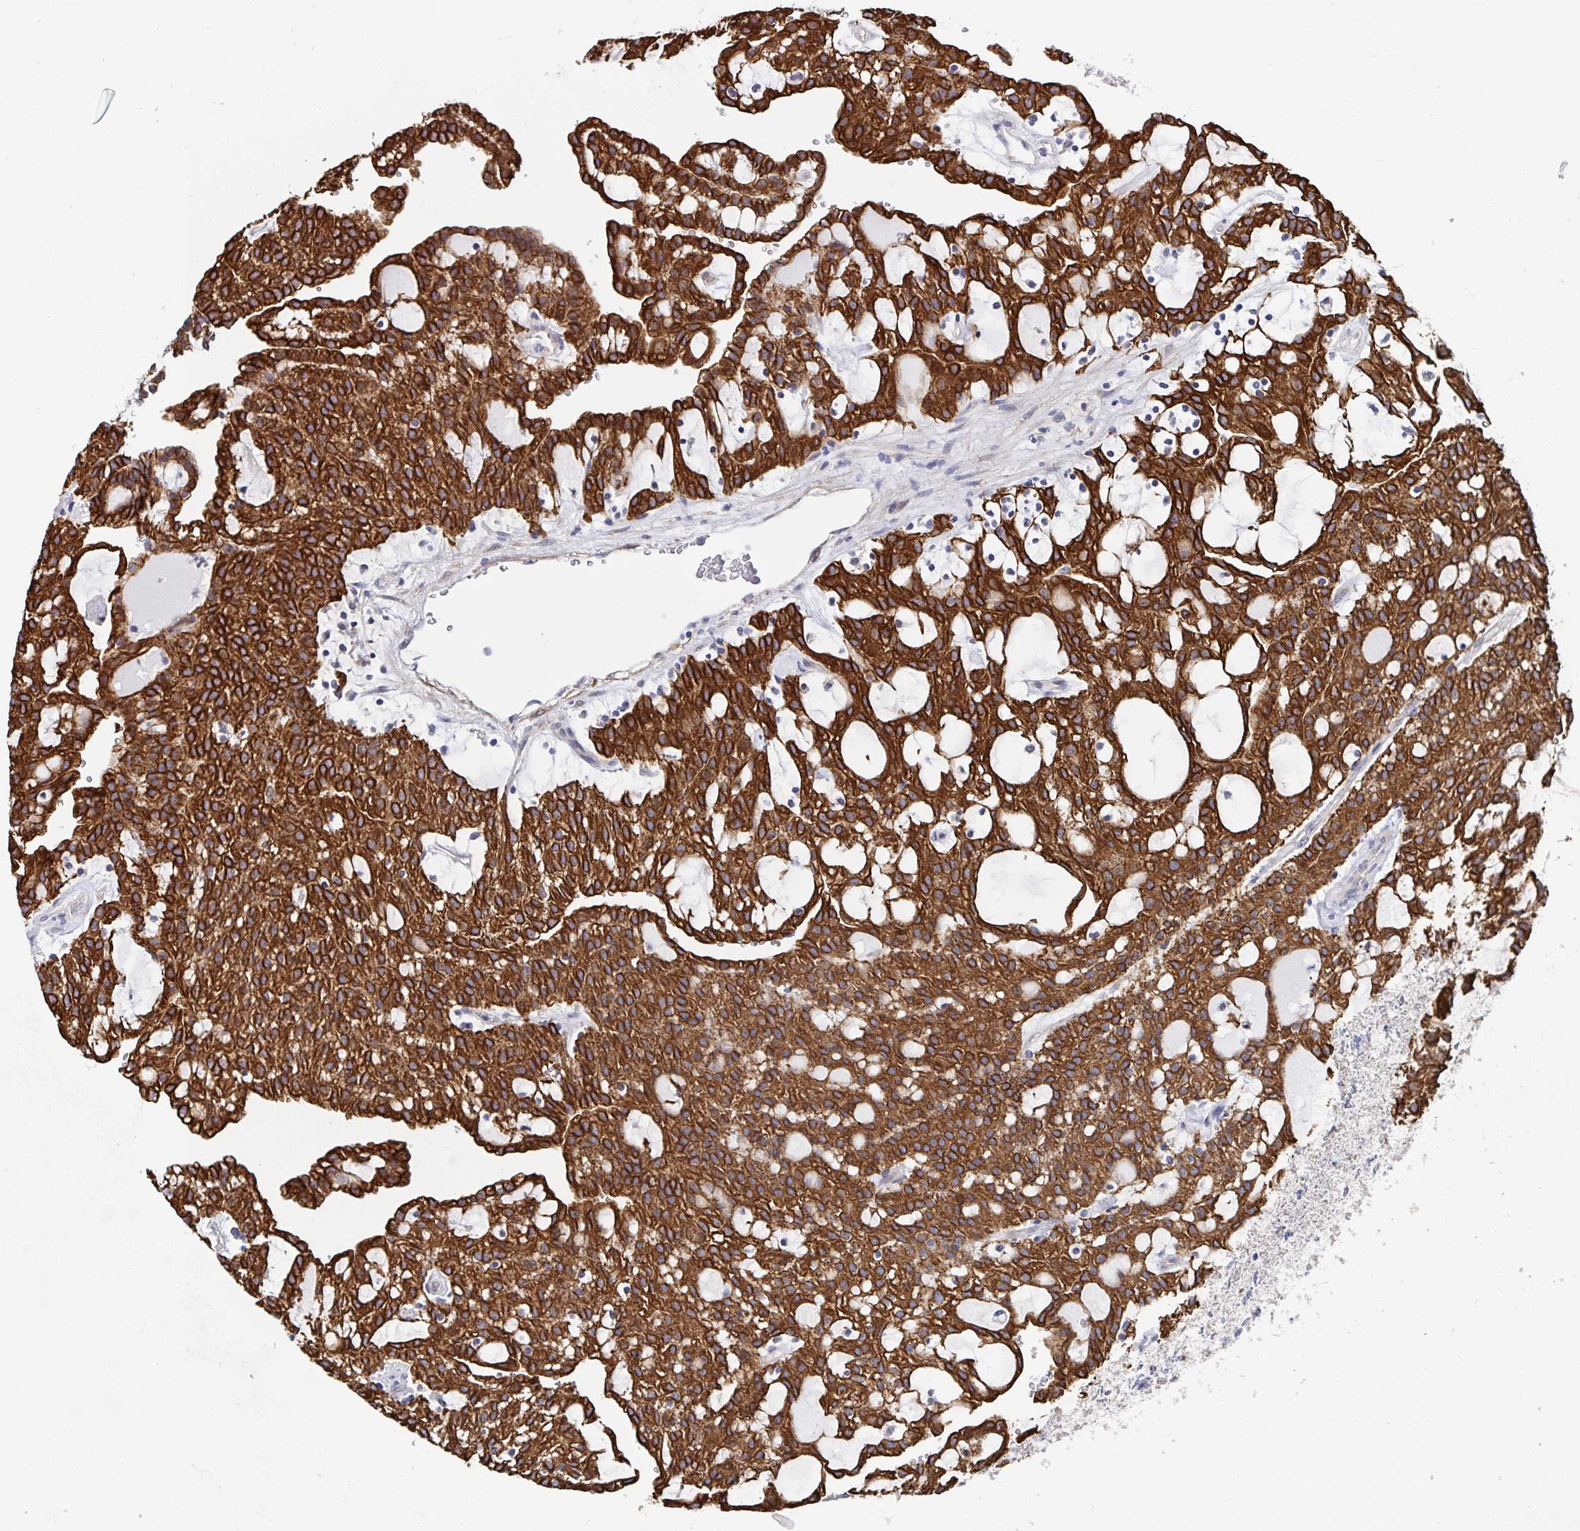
{"staining": {"intensity": "strong", "quantity": ">75%", "location": "cytoplasmic/membranous"}, "tissue": "renal cancer", "cell_type": "Tumor cells", "image_type": "cancer", "snomed": [{"axis": "morphology", "description": "Adenocarcinoma, NOS"}, {"axis": "topography", "description": "Kidney"}], "caption": "Renal cancer (adenocarcinoma) stained with a protein marker demonstrates strong staining in tumor cells.", "gene": "ZIK1", "patient": {"sex": "male", "age": 63}}